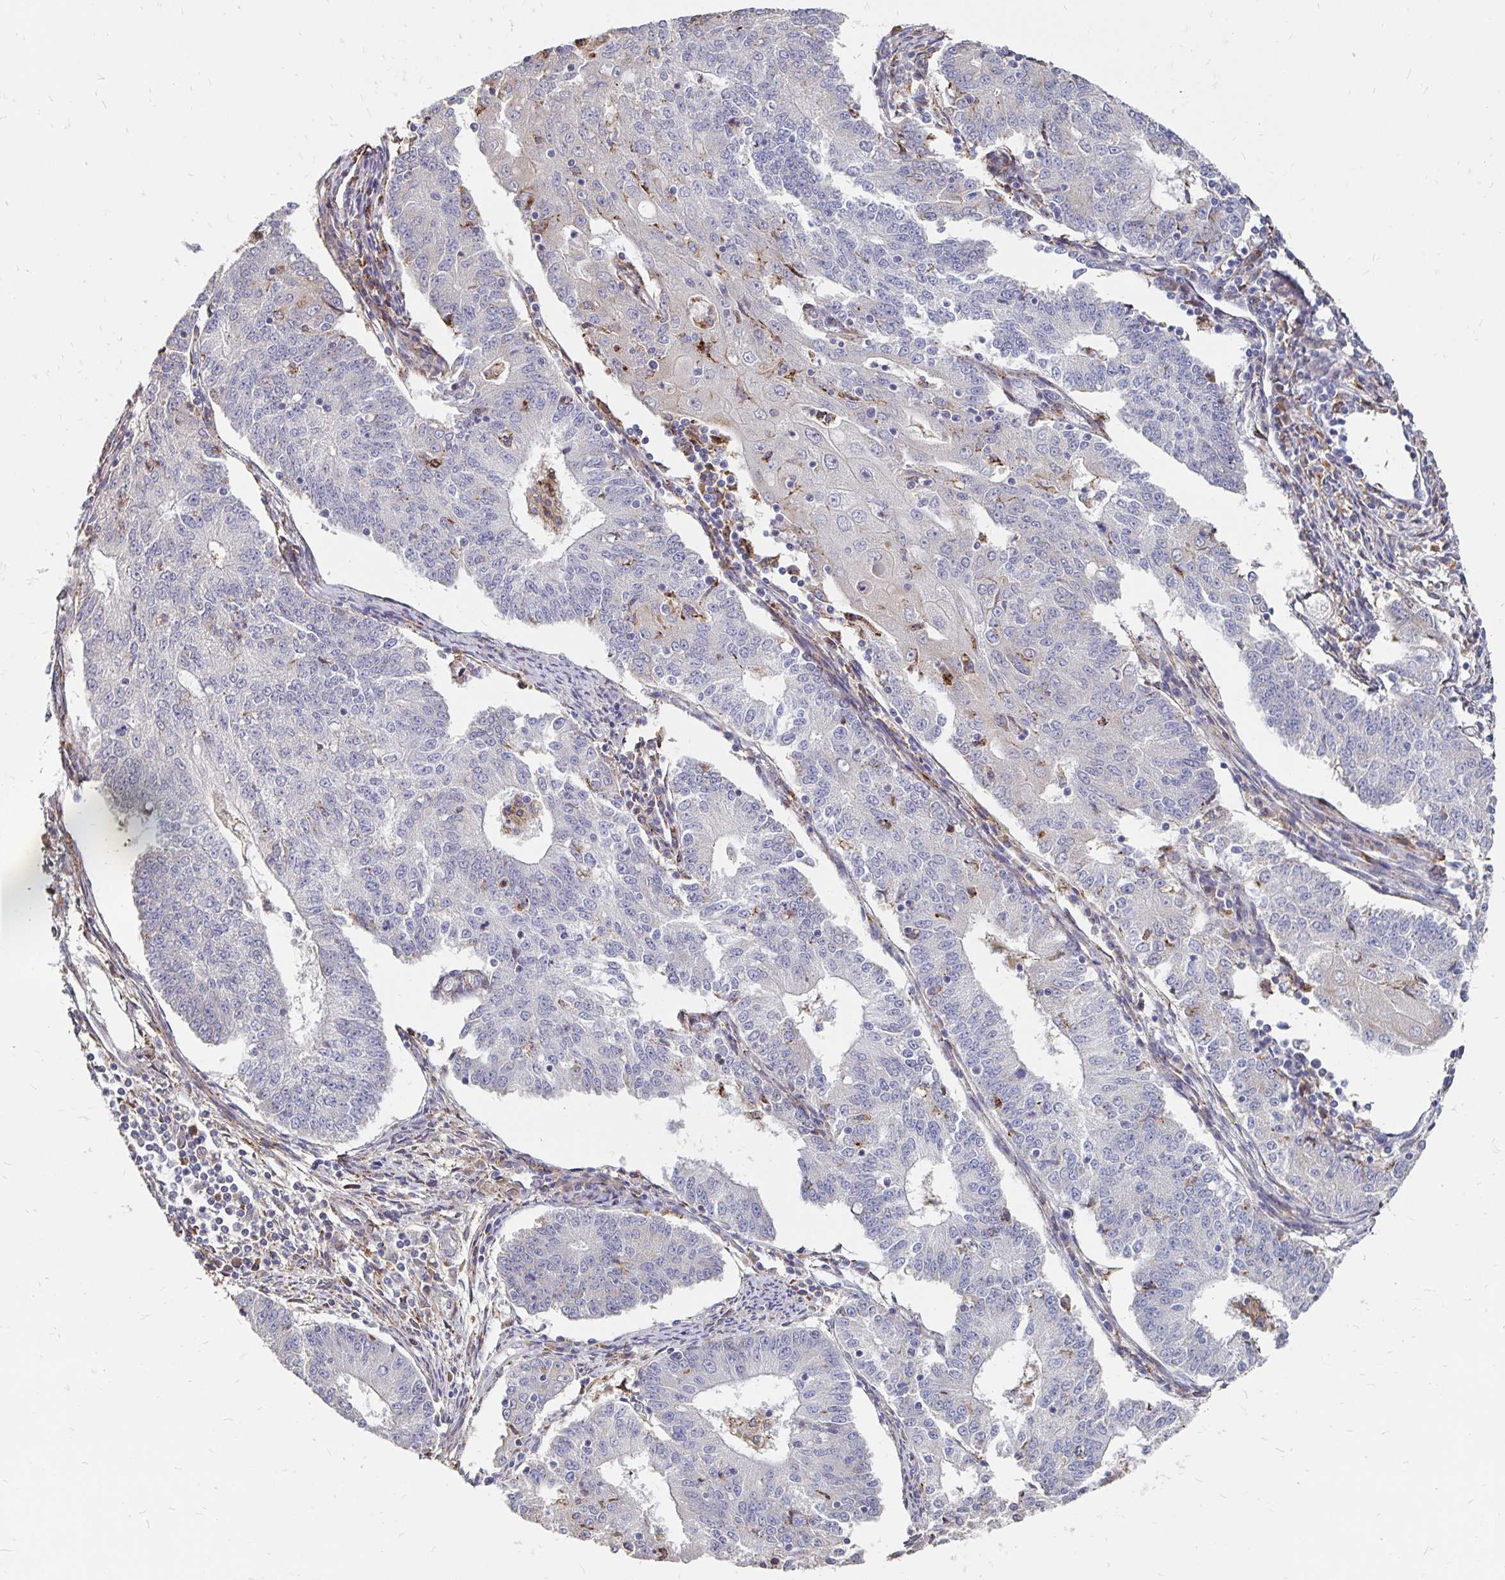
{"staining": {"intensity": "negative", "quantity": "none", "location": "none"}, "tissue": "endometrial cancer", "cell_type": "Tumor cells", "image_type": "cancer", "snomed": [{"axis": "morphology", "description": "Adenocarcinoma, NOS"}, {"axis": "topography", "description": "Endometrium"}], "caption": "Photomicrograph shows no significant protein expression in tumor cells of endometrial adenocarcinoma.", "gene": "CDKL1", "patient": {"sex": "female", "age": 56}}